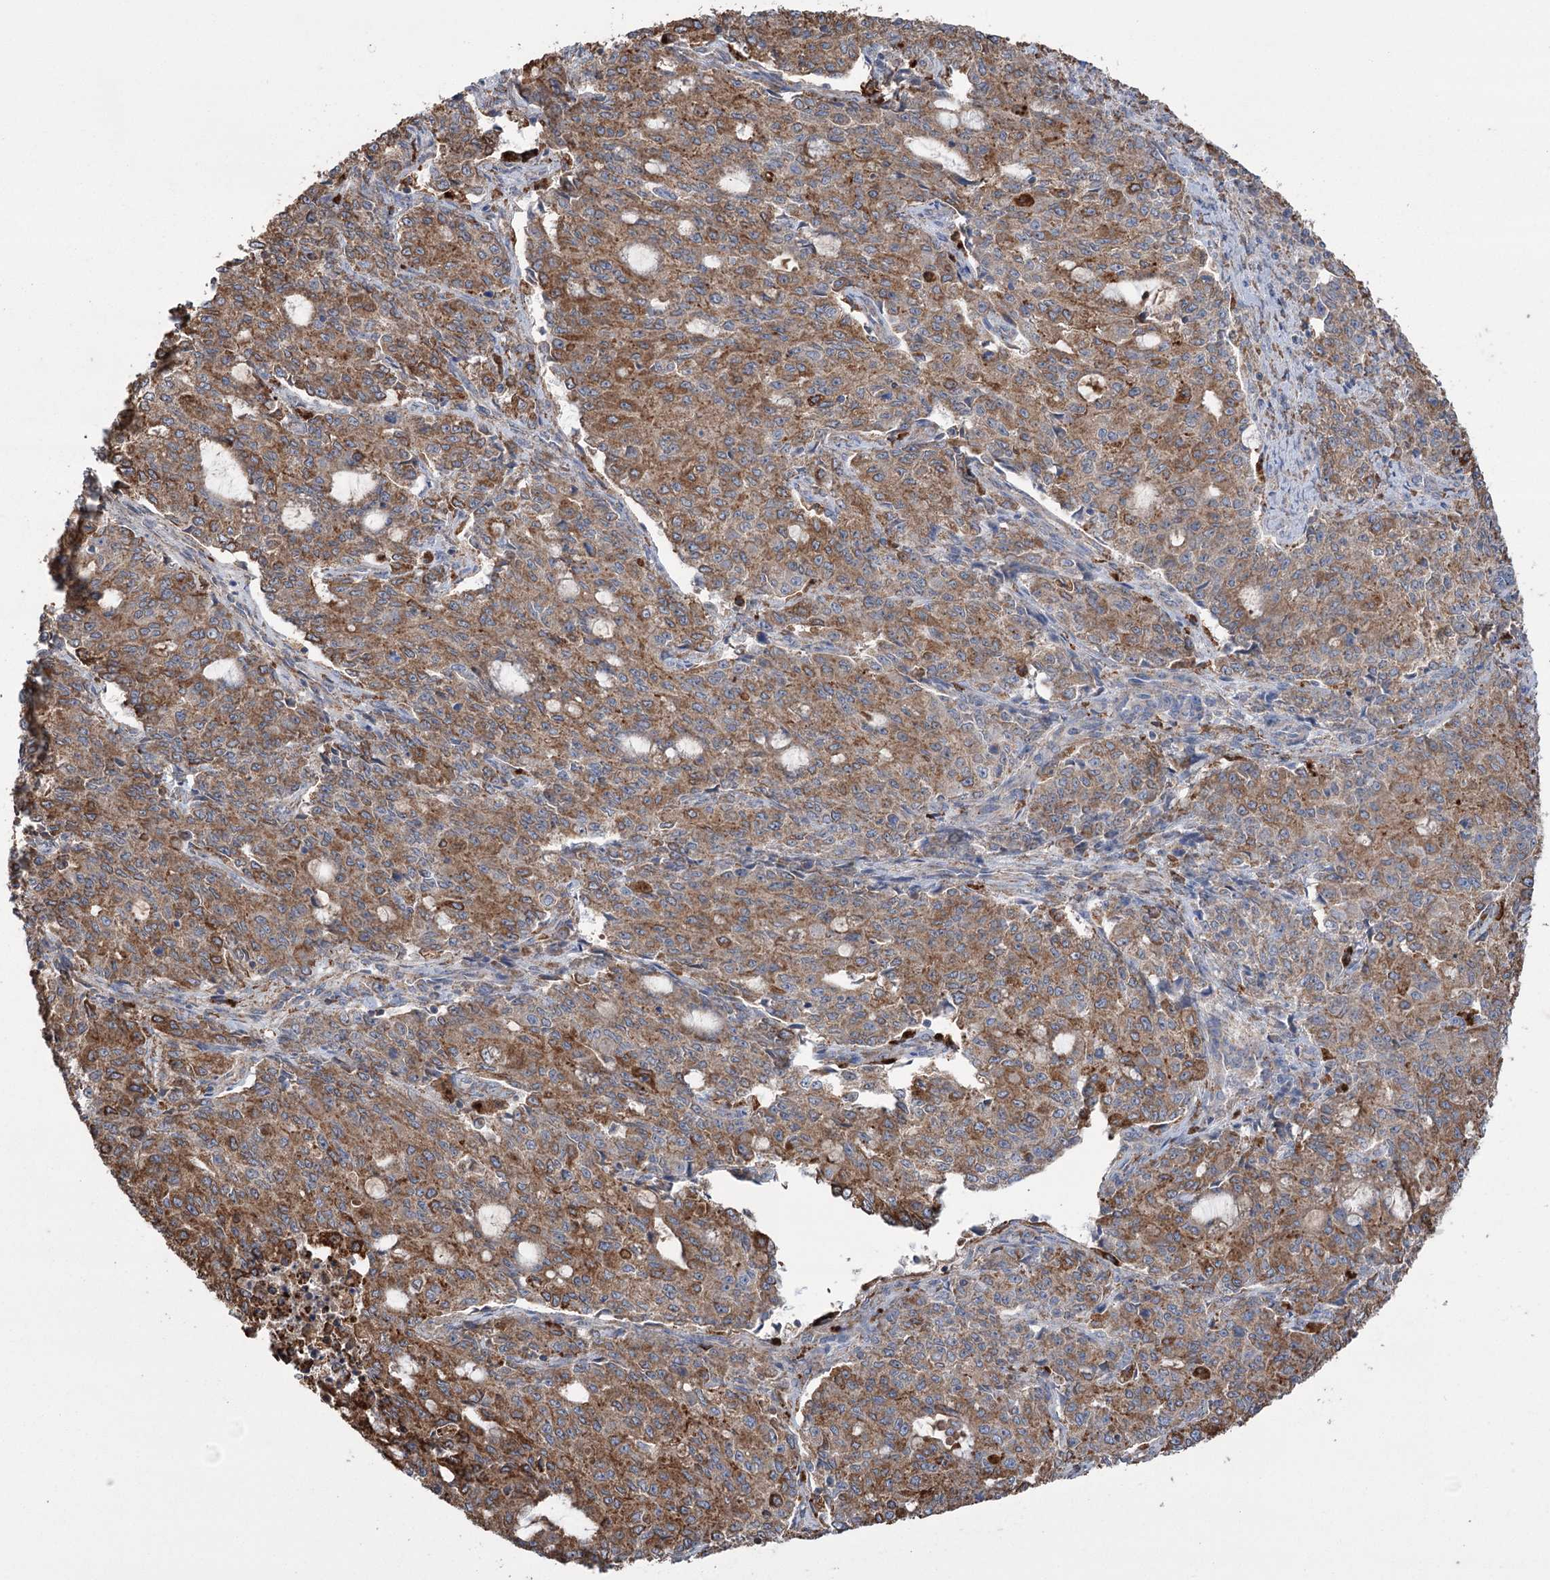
{"staining": {"intensity": "moderate", "quantity": ">75%", "location": "cytoplasmic/membranous"}, "tissue": "endometrial cancer", "cell_type": "Tumor cells", "image_type": "cancer", "snomed": [{"axis": "morphology", "description": "Adenocarcinoma, NOS"}, {"axis": "topography", "description": "Endometrium"}], "caption": "Moderate cytoplasmic/membranous staining is present in approximately >75% of tumor cells in endometrial cancer (adenocarcinoma).", "gene": "TRIM71", "patient": {"sex": "female", "age": 50}}